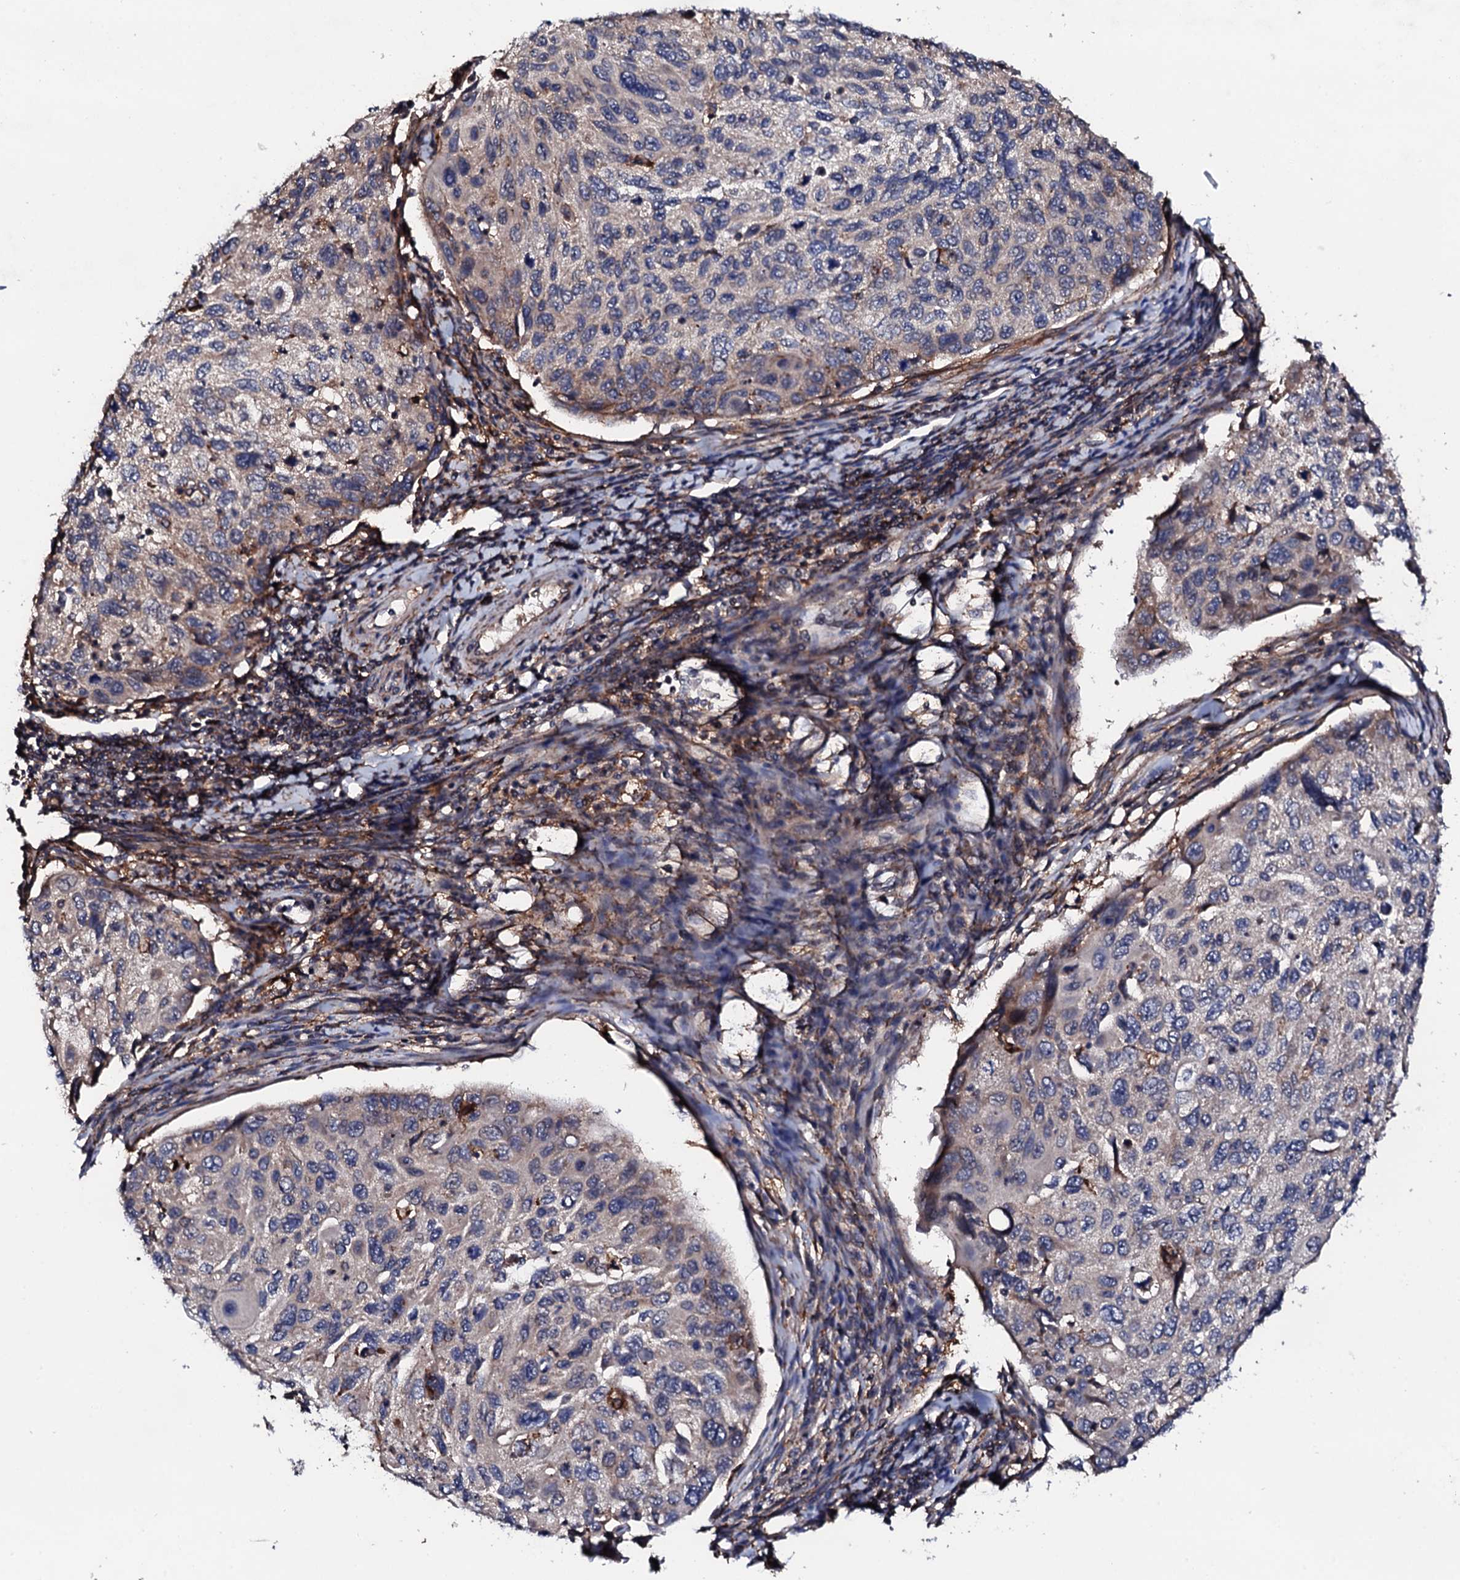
{"staining": {"intensity": "weak", "quantity": "<25%", "location": "cytoplasmic/membranous"}, "tissue": "cervical cancer", "cell_type": "Tumor cells", "image_type": "cancer", "snomed": [{"axis": "morphology", "description": "Squamous cell carcinoma, NOS"}, {"axis": "topography", "description": "Cervix"}], "caption": "This is a histopathology image of immunohistochemistry (IHC) staining of squamous cell carcinoma (cervical), which shows no positivity in tumor cells.", "gene": "EDC3", "patient": {"sex": "female", "age": 70}}